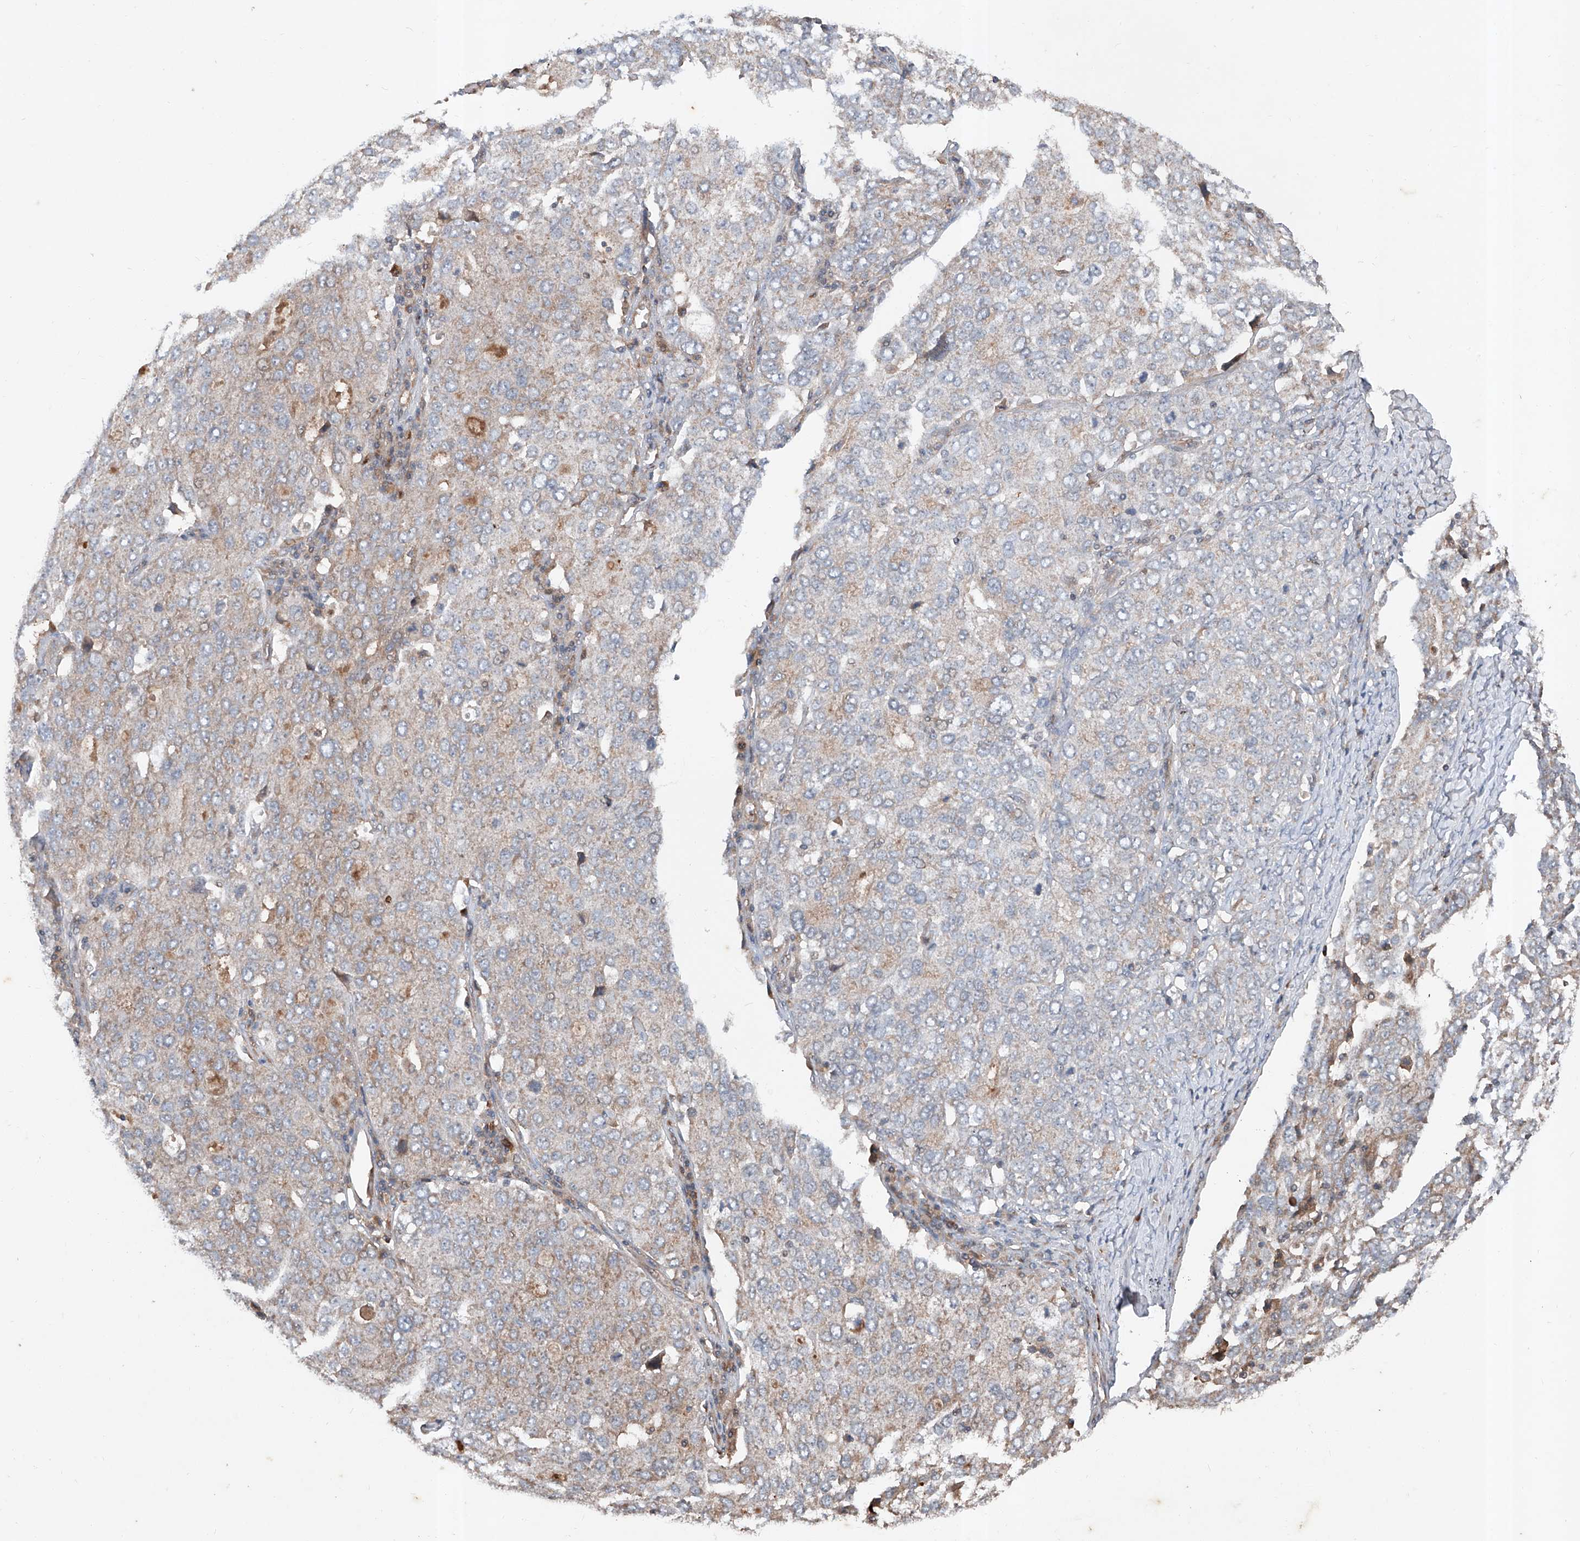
{"staining": {"intensity": "weak", "quantity": "25%-75%", "location": "cytoplasmic/membranous"}, "tissue": "ovarian cancer", "cell_type": "Tumor cells", "image_type": "cancer", "snomed": [{"axis": "morphology", "description": "Carcinoma, endometroid"}, {"axis": "topography", "description": "Ovary"}], "caption": "Ovarian endometroid carcinoma stained with immunohistochemistry reveals weak cytoplasmic/membranous positivity in about 25%-75% of tumor cells.", "gene": "ADAM23", "patient": {"sex": "female", "age": 62}}